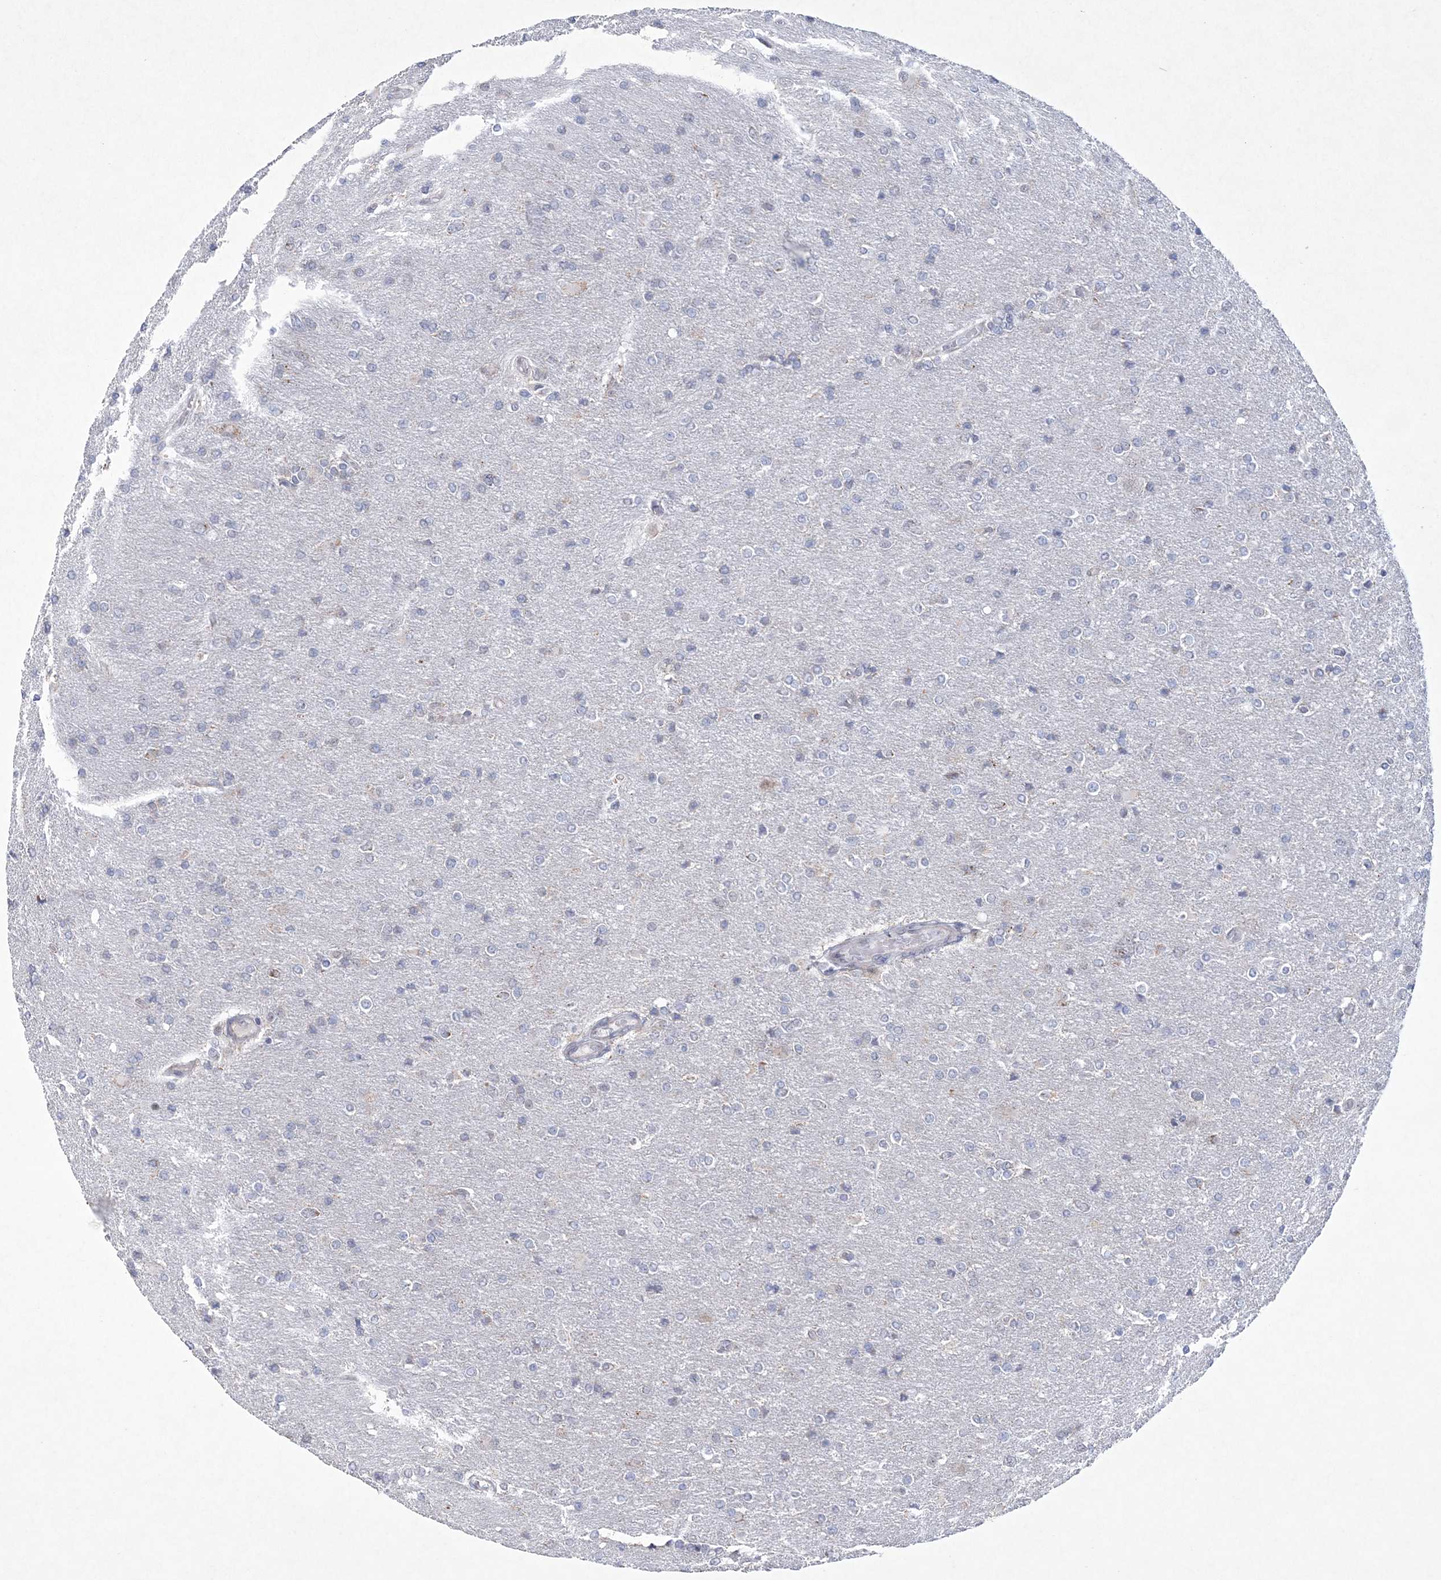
{"staining": {"intensity": "negative", "quantity": "none", "location": "none"}, "tissue": "glioma", "cell_type": "Tumor cells", "image_type": "cancer", "snomed": [{"axis": "morphology", "description": "Glioma, malignant, High grade"}, {"axis": "topography", "description": "Cerebral cortex"}], "caption": "Image shows no significant protein positivity in tumor cells of high-grade glioma (malignant). (DAB immunohistochemistry visualized using brightfield microscopy, high magnification).", "gene": "CES4A", "patient": {"sex": "female", "age": 36}}